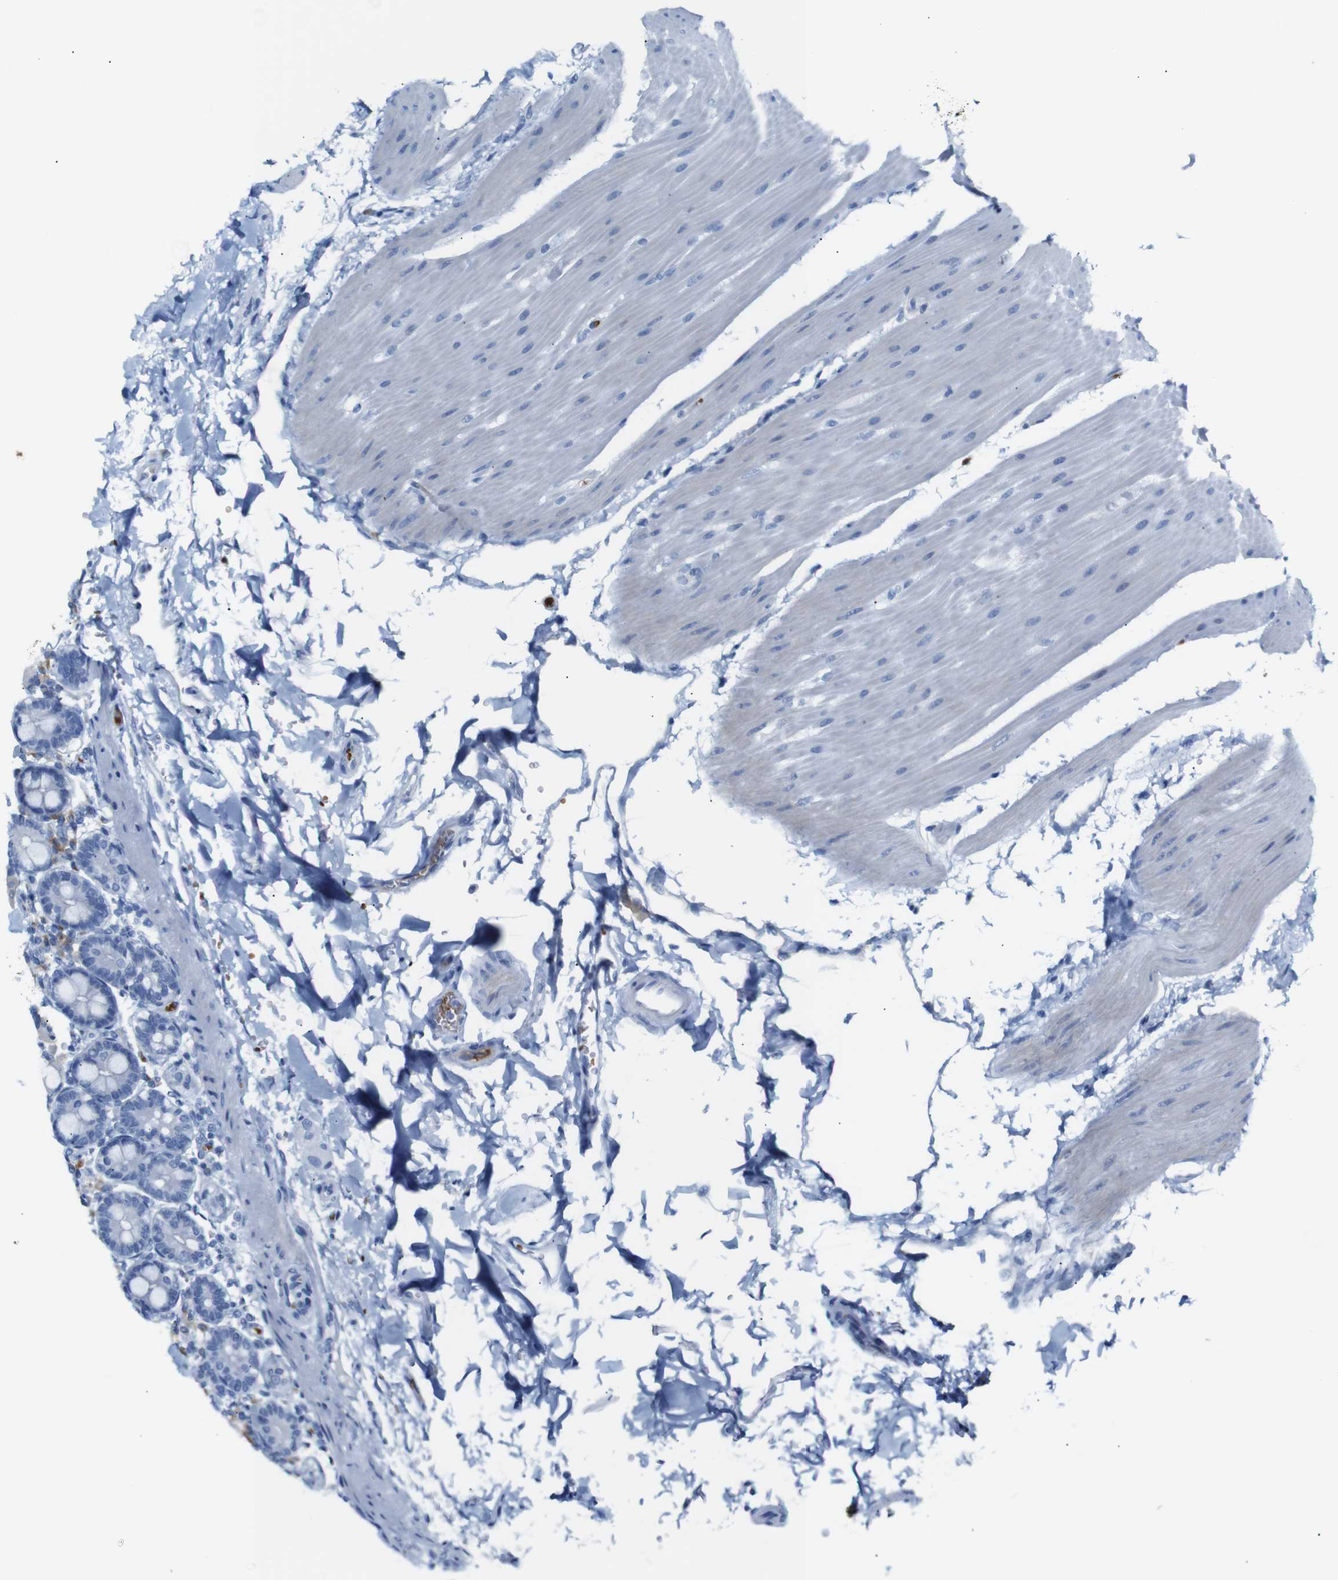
{"staining": {"intensity": "negative", "quantity": "none", "location": "none"}, "tissue": "duodenum", "cell_type": "Glandular cells", "image_type": "normal", "snomed": [{"axis": "morphology", "description": "Normal tissue, NOS"}, {"axis": "topography", "description": "Duodenum"}], "caption": "The image shows no significant staining in glandular cells of duodenum.", "gene": "ERVMER34", "patient": {"sex": "male", "age": 54}}